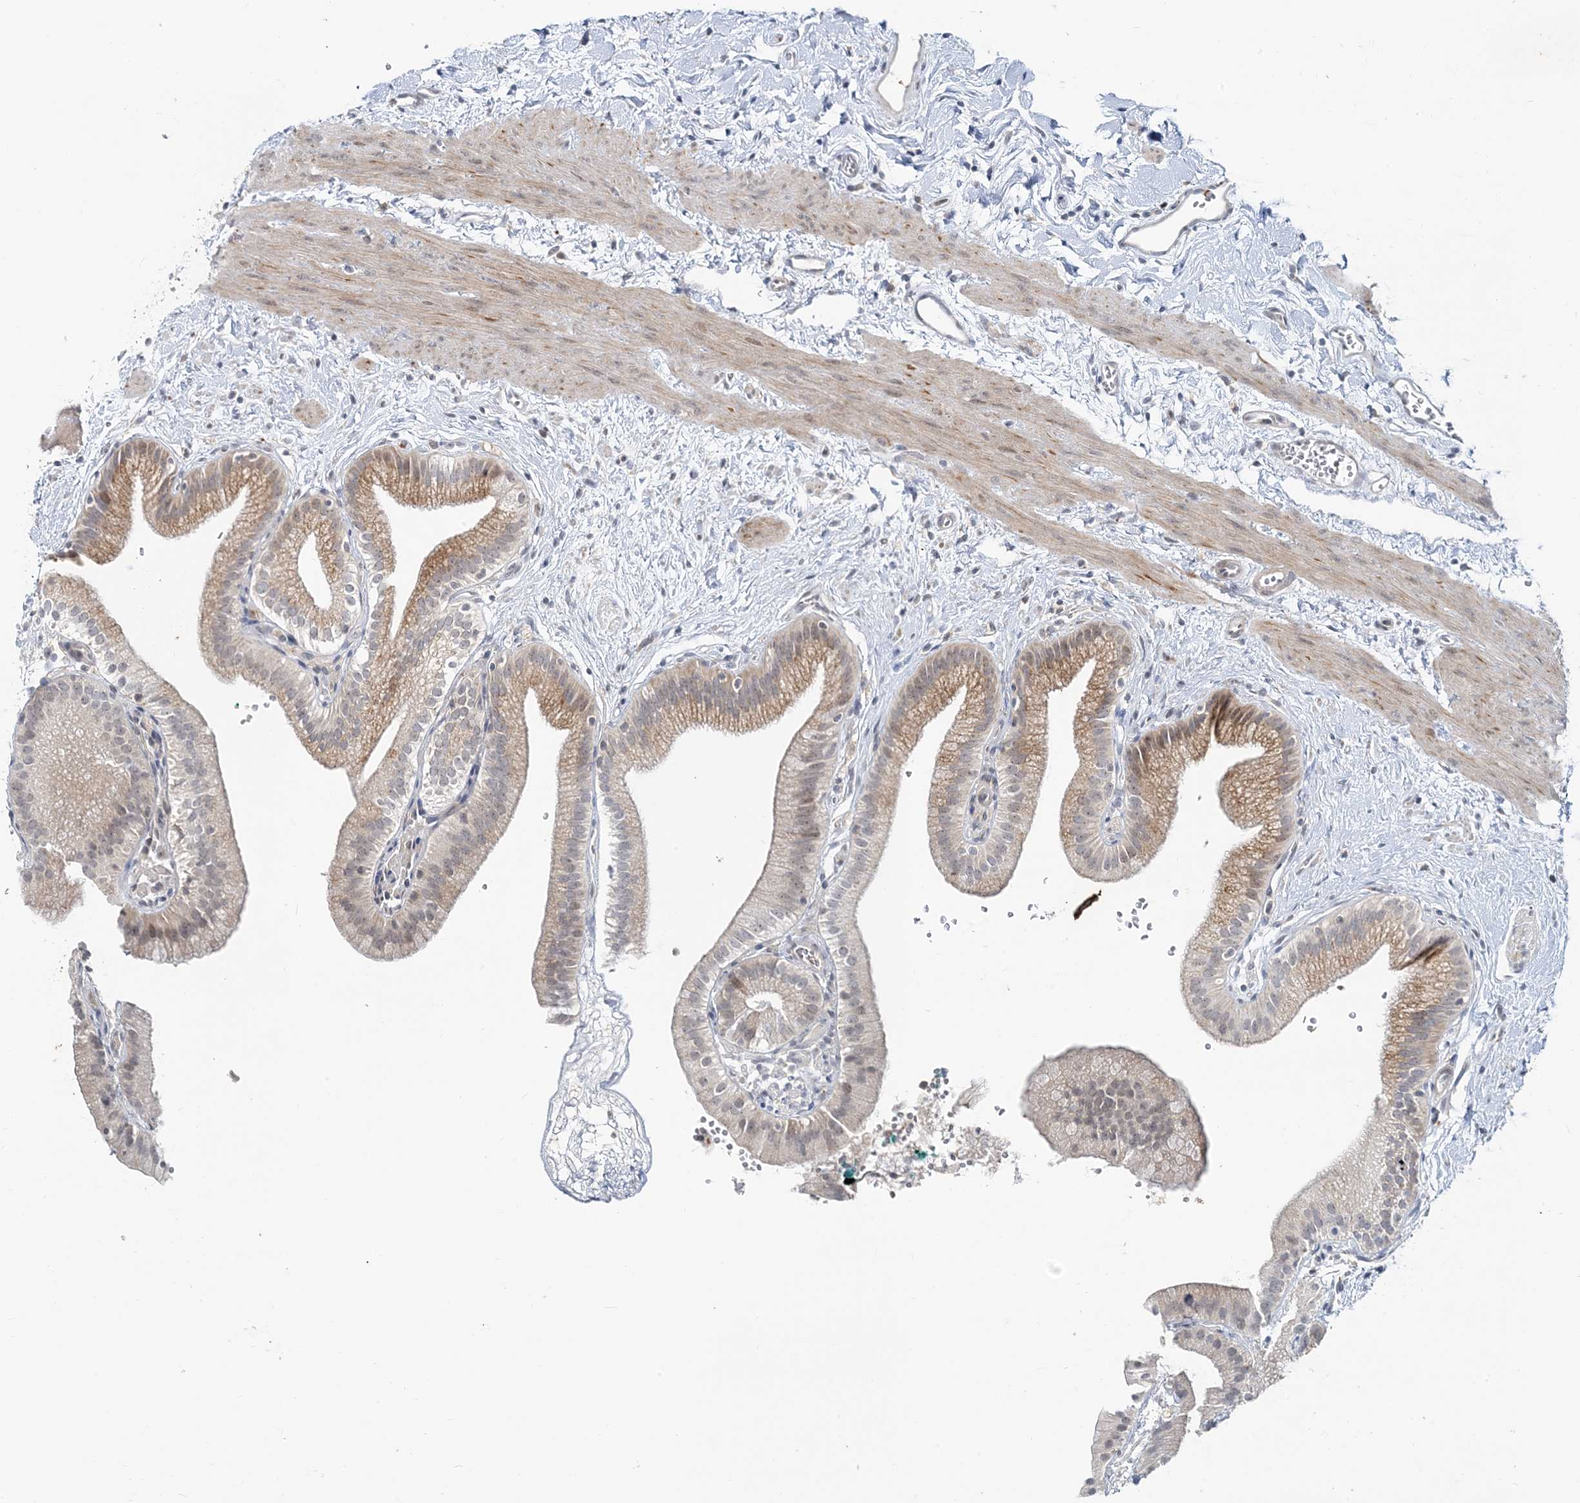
{"staining": {"intensity": "moderate", "quantity": "25%-75%", "location": "cytoplasmic/membranous,nuclear"}, "tissue": "gallbladder", "cell_type": "Glandular cells", "image_type": "normal", "snomed": [{"axis": "morphology", "description": "Normal tissue, NOS"}, {"axis": "topography", "description": "Gallbladder"}], "caption": "Protein expression analysis of benign gallbladder reveals moderate cytoplasmic/membranous,nuclear staining in about 25%-75% of glandular cells.", "gene": "LEXM", "patient": {"sex": "male", "age": 55}}